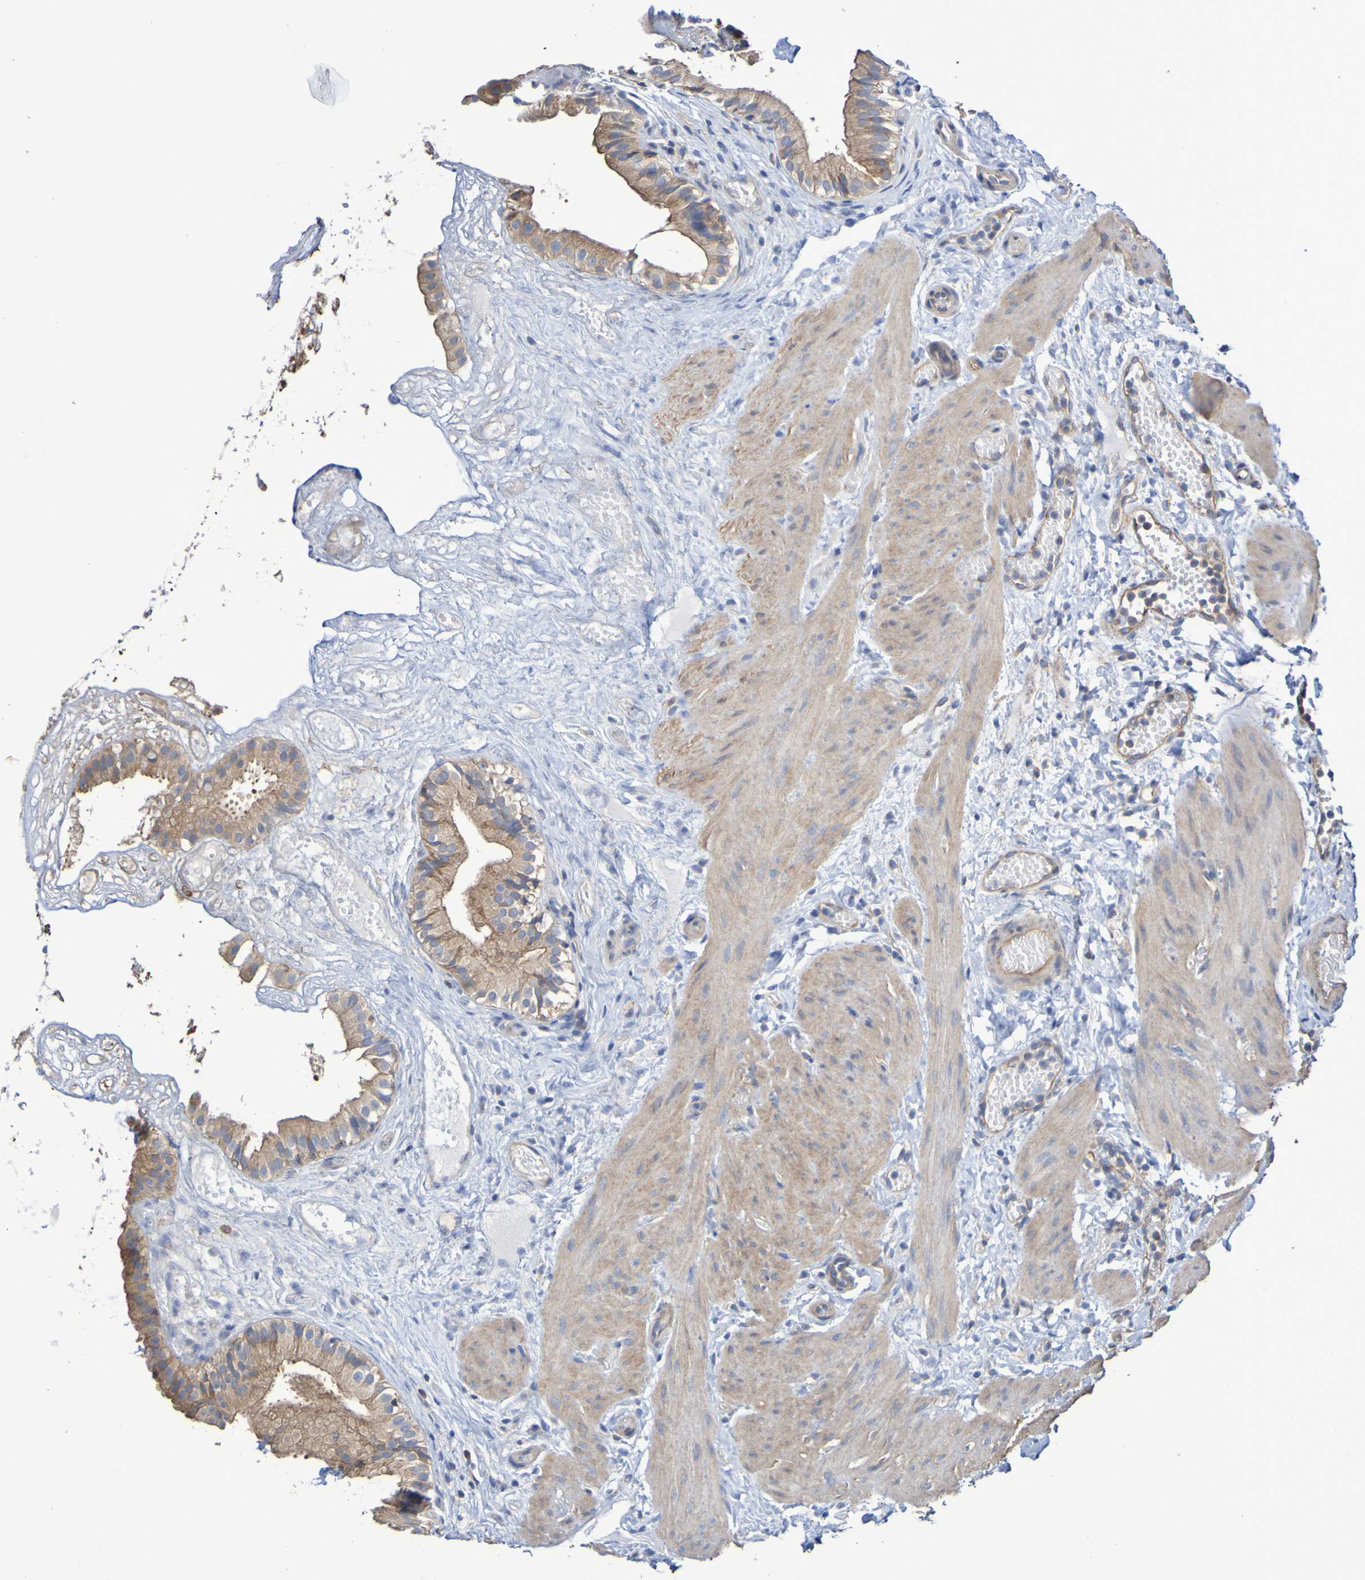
{"staining": {"intensity": "moderate", "quantity": ">75%", "location": "cytoplasmic/membranous"}, "tissue": "gallbladder", "cell_type": "Glandular cells", "image_type": "normal", "snomed": [{"axis": "morphology", "description": "Normal tissue, NOS"}, {"axis": "topography", "description": "Gallbladder"}], "caption": "Brown immunohistochemical staining in unremarkable gallbladder exhibits moderate cytoplasmic/membranous positivity in about >75% of glandular cells.", "gene": "SYNJ1", "patient": {"sex": "female", "age": 26}}